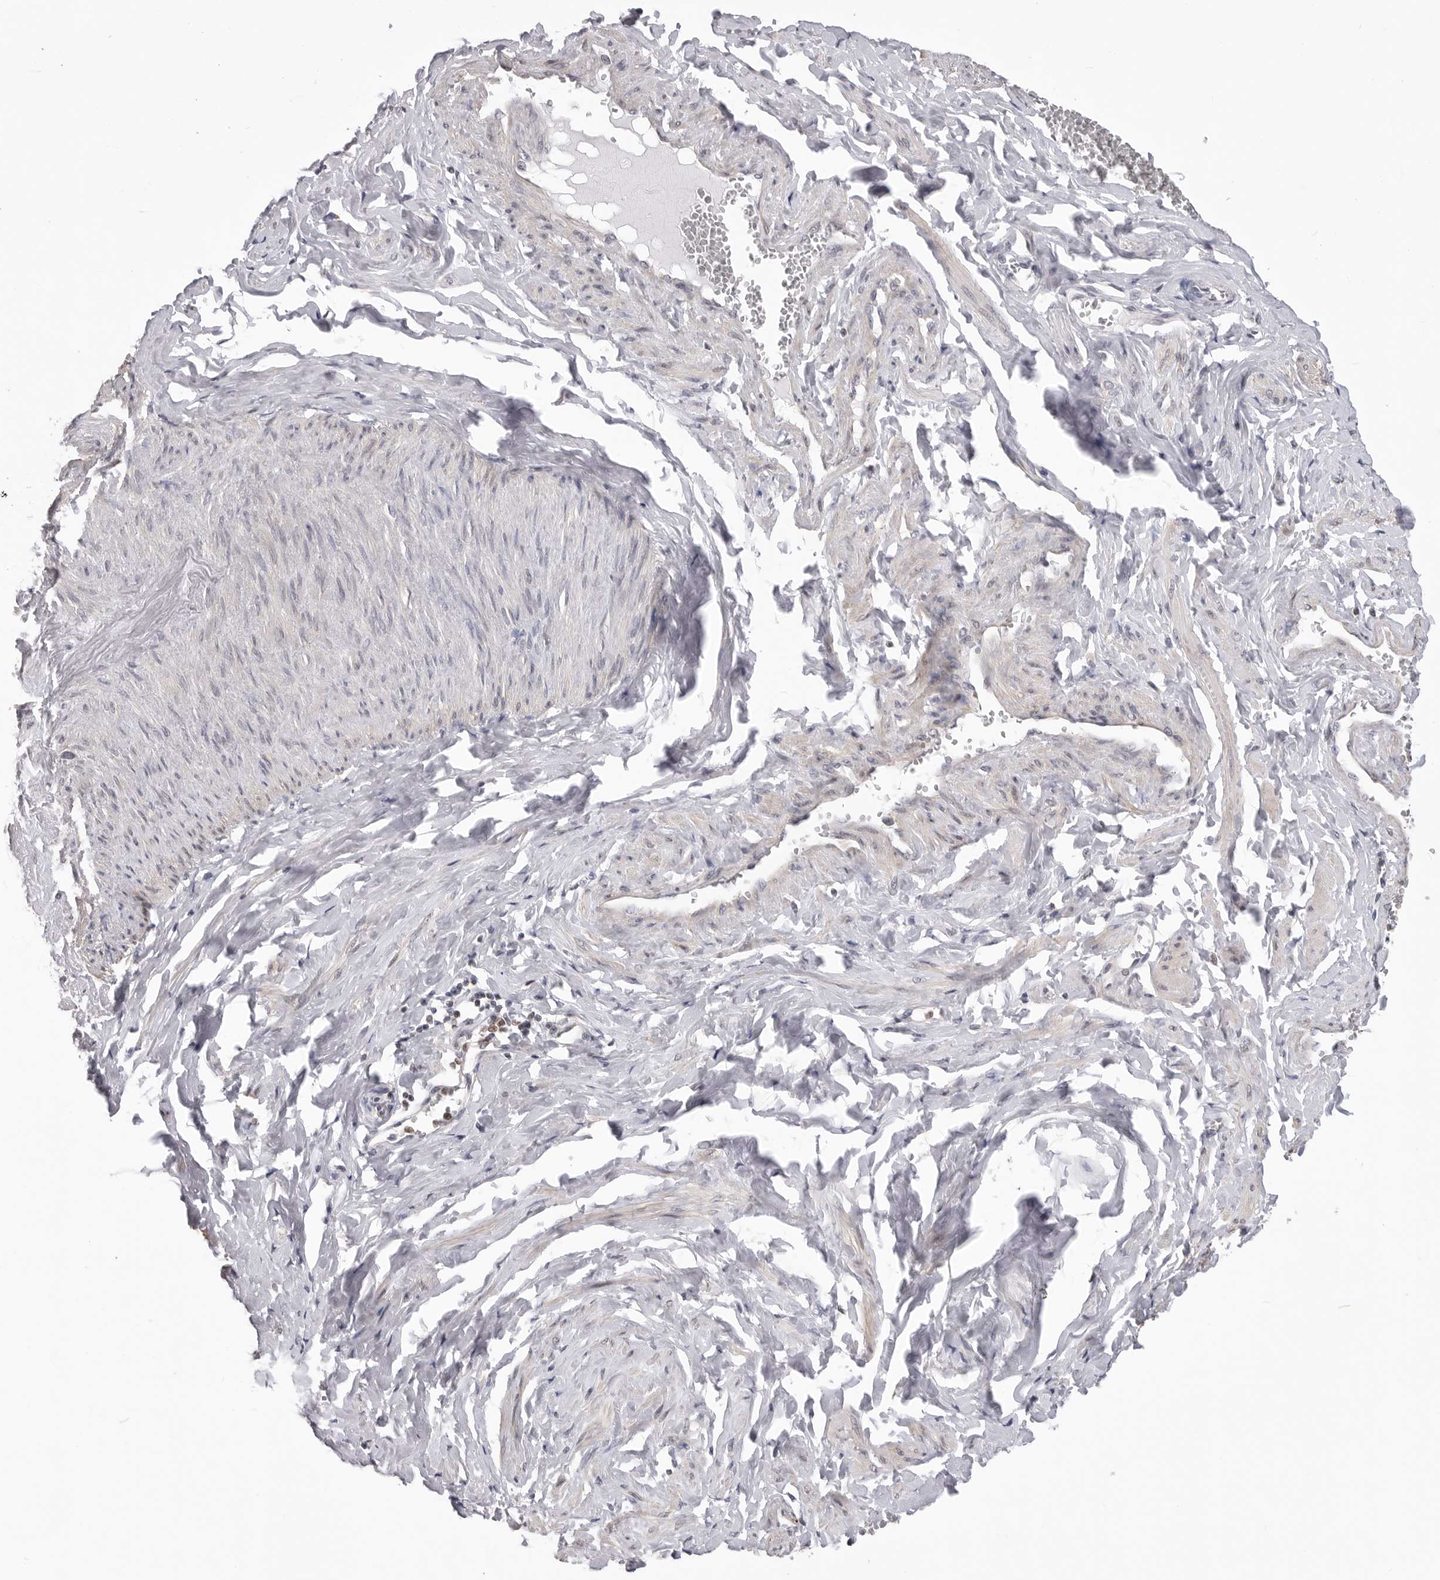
{"staining": {"intensity": "weak", "quantity": "25%-75%", "location": "cytoplasmic/membranous"}, "tissue": "adipose tissue", "cell_type": "Adipocytes", "image_type": "normal", "snomed": [{"axis": "morphology", "description": "Normal tissue, NOS"}, {"axis": "topography", "description": "Vascular tissue"}, {"axis": "topography", "description": "Fallopian tube"}, {"axis": "topography", "description": "Ovary"}], "caption": "An image showing weak cytoplasmic/membranous expression in approximately 25%-75% of adipocytes in unremarkable adipose tissue, as visualized by brown immunohistochemical staining.", "gene": "SMARCC1", "patient": {"sex": "female", "age": 67}}